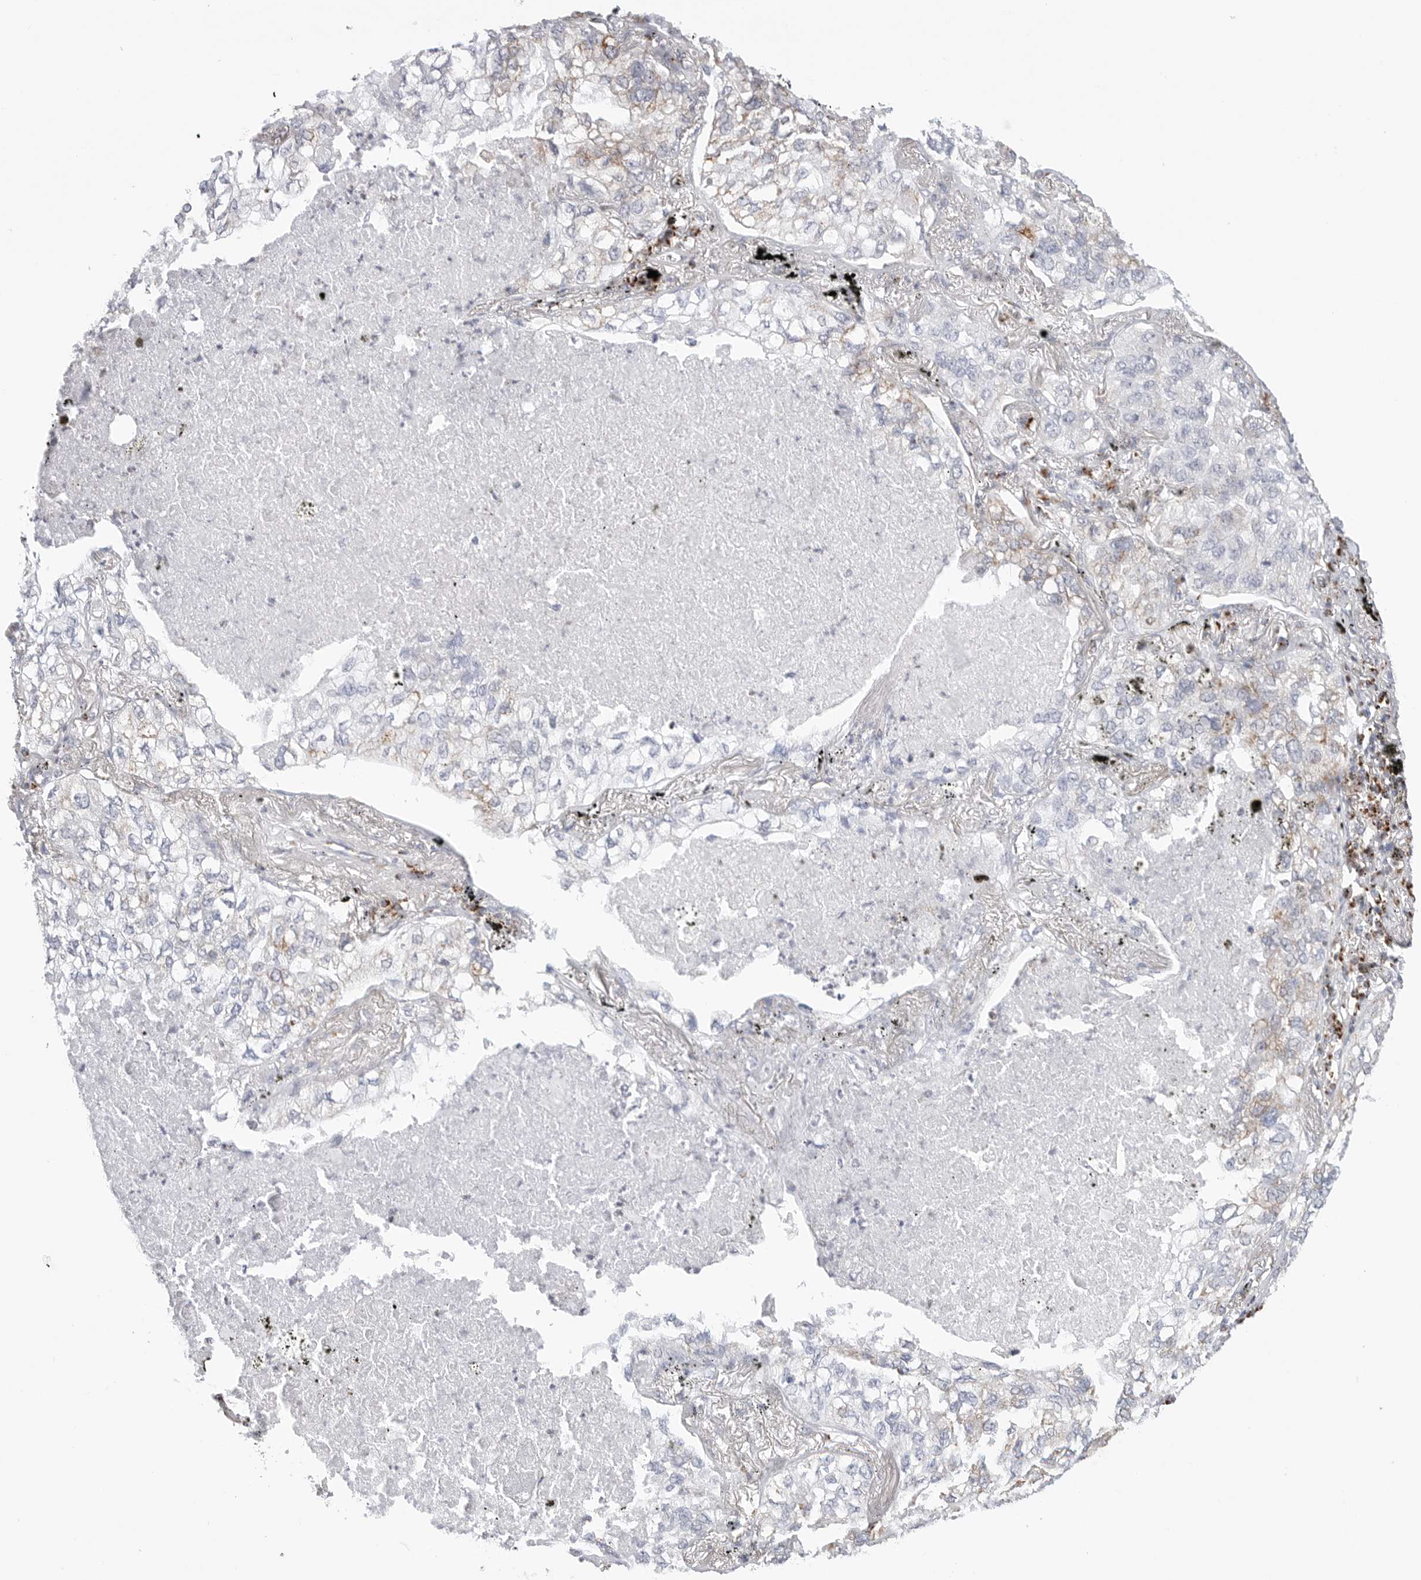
{"staining": {"intensity": "negative", "quantity": "none", "location": "none"}, "tissue": "lung cancer", "cell_type": "Tumor cells", "image_type": "cancer", "snomed": [{"axis": "morphology", "description": "Adenocarcinoma, NOS"}, {"axis": "topography", "description": "Lung"}], "caption": "There is no significant expression in tumor cells of adenocarcinoma (lung).", "gene": "ATP5IF1", "patient": {"sex": "male", "age": 65}}